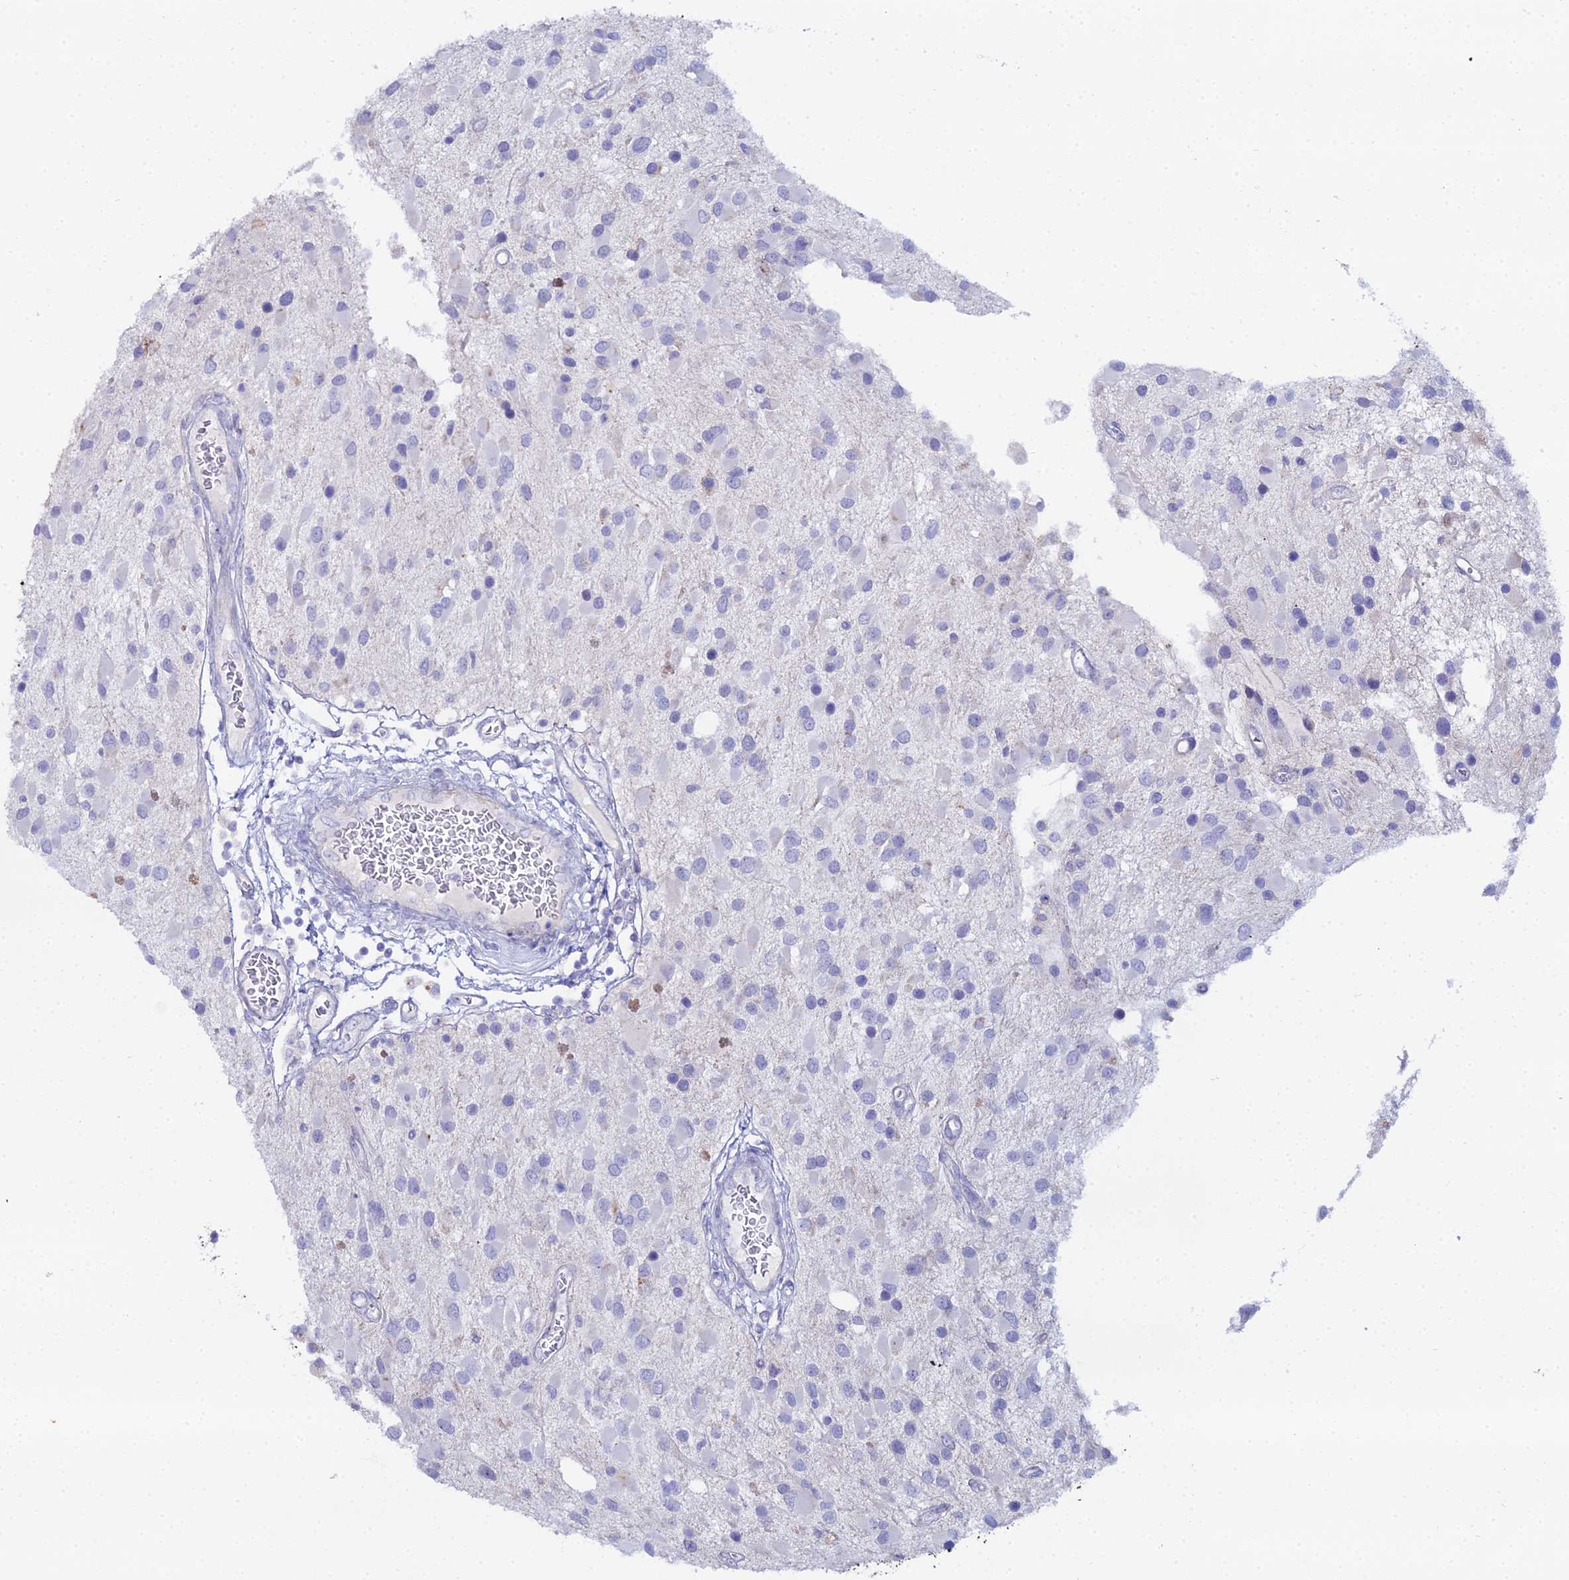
{"staining": {"intensity": "negative", "quantity": "none", "location": "none"}, "tissue": "glioma", "cell_type": "Tumor cells", "image_type": "cancer", "snomed": [{"axis": "morphology", "description": "Glioma, malignant, High grade"}, {"axis": "topography", "description": "Brain"}], "caption": "The photomicrograph demonstrates no significant staining in tumor cells of glioma.", "gene": "DHX34", "patient": {"sex": "male", "age": 53}}